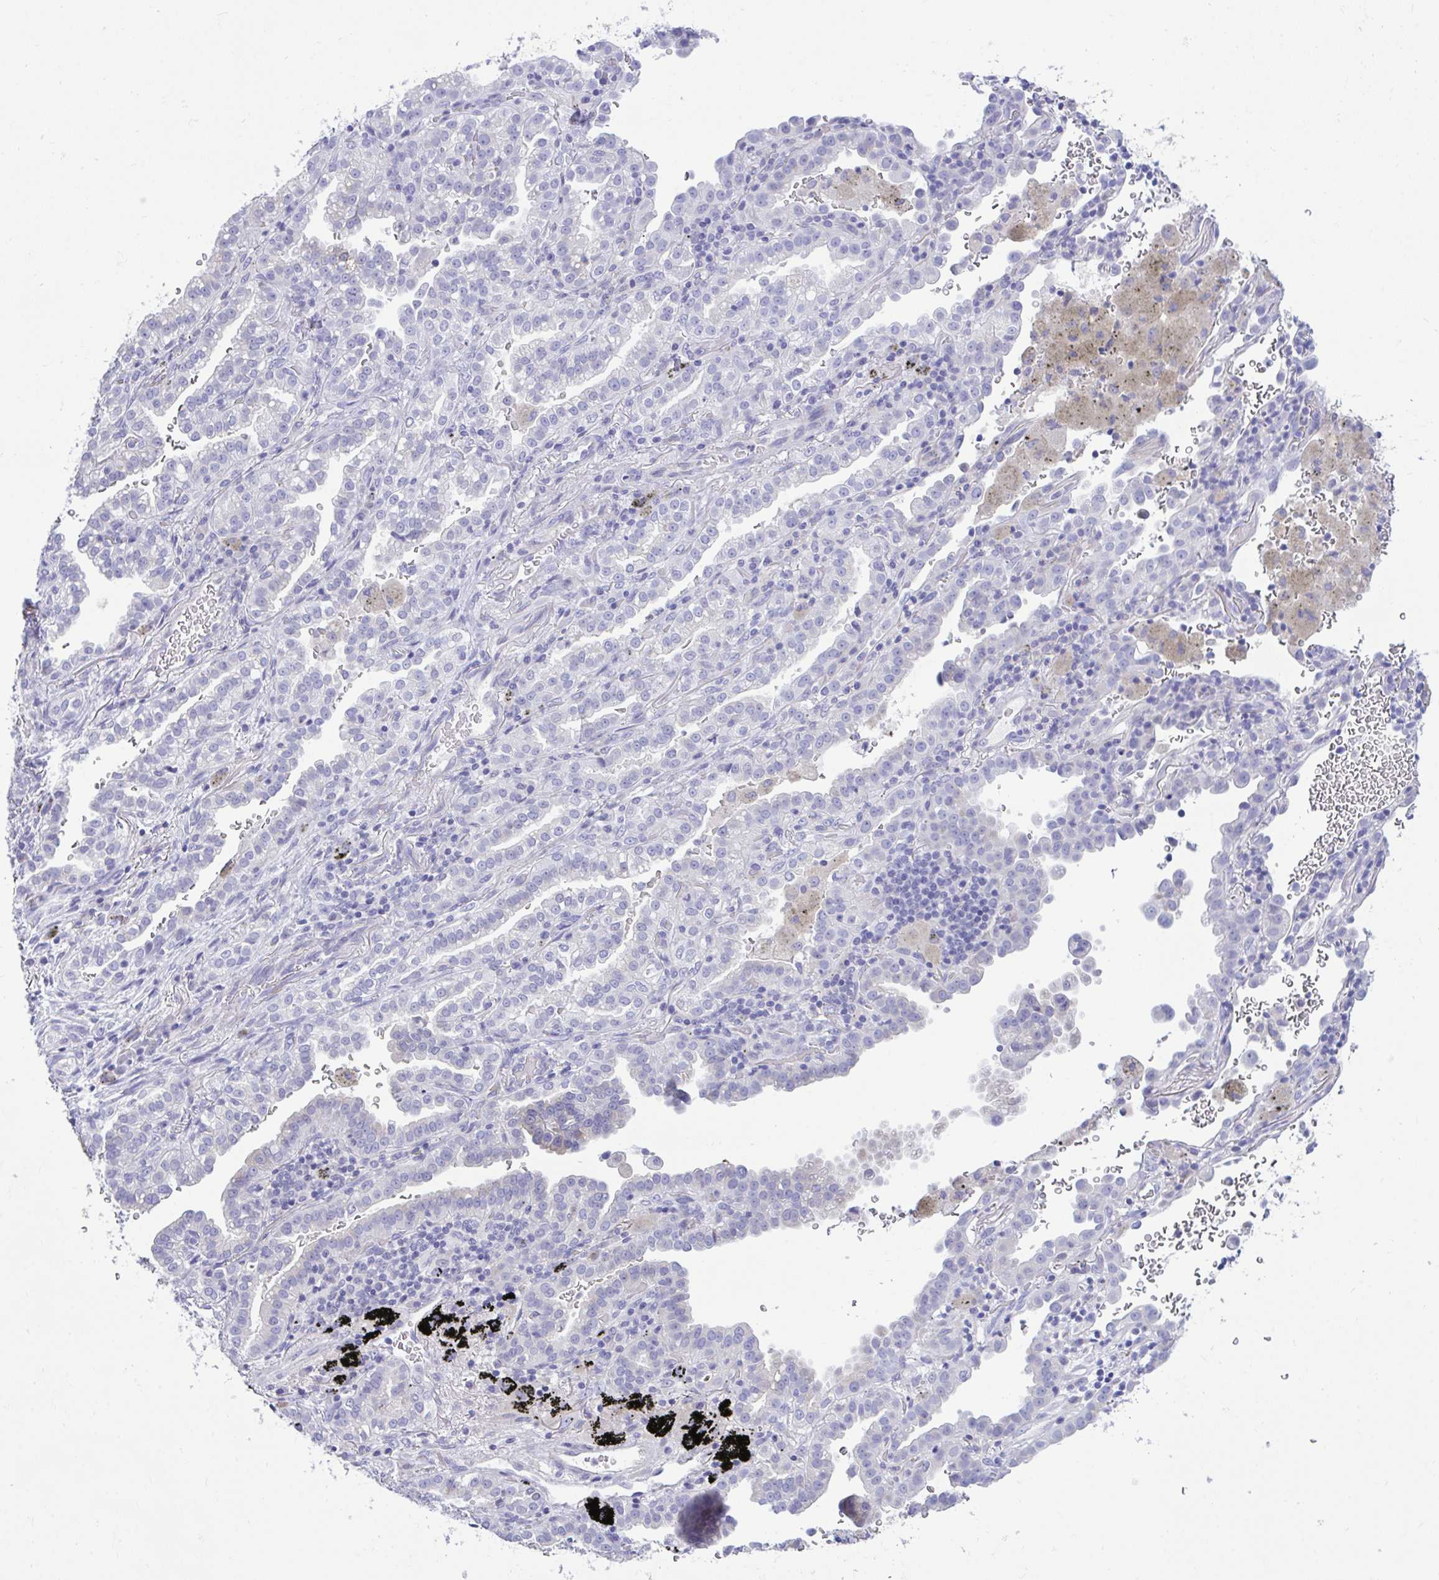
{"staining": {"intensity": "negative", "quantity": "none", "location": "none"}, "tissue": "lung cancer", "cell_type": "Tumor cells", "image_type": "cancer", "snomed": [{"axis": "morphology", "description": "Adenocarcinoma, NOS"}, {"axis": "topography", "description": "Lymph node"}, {"axis": "topography", "description": "Lung"}], "caption": "The image shows no significant staining in tumor cells of lung cancer.", "gene": "PLEKHH1", "patient": {"sex": "male", "age": 66}}